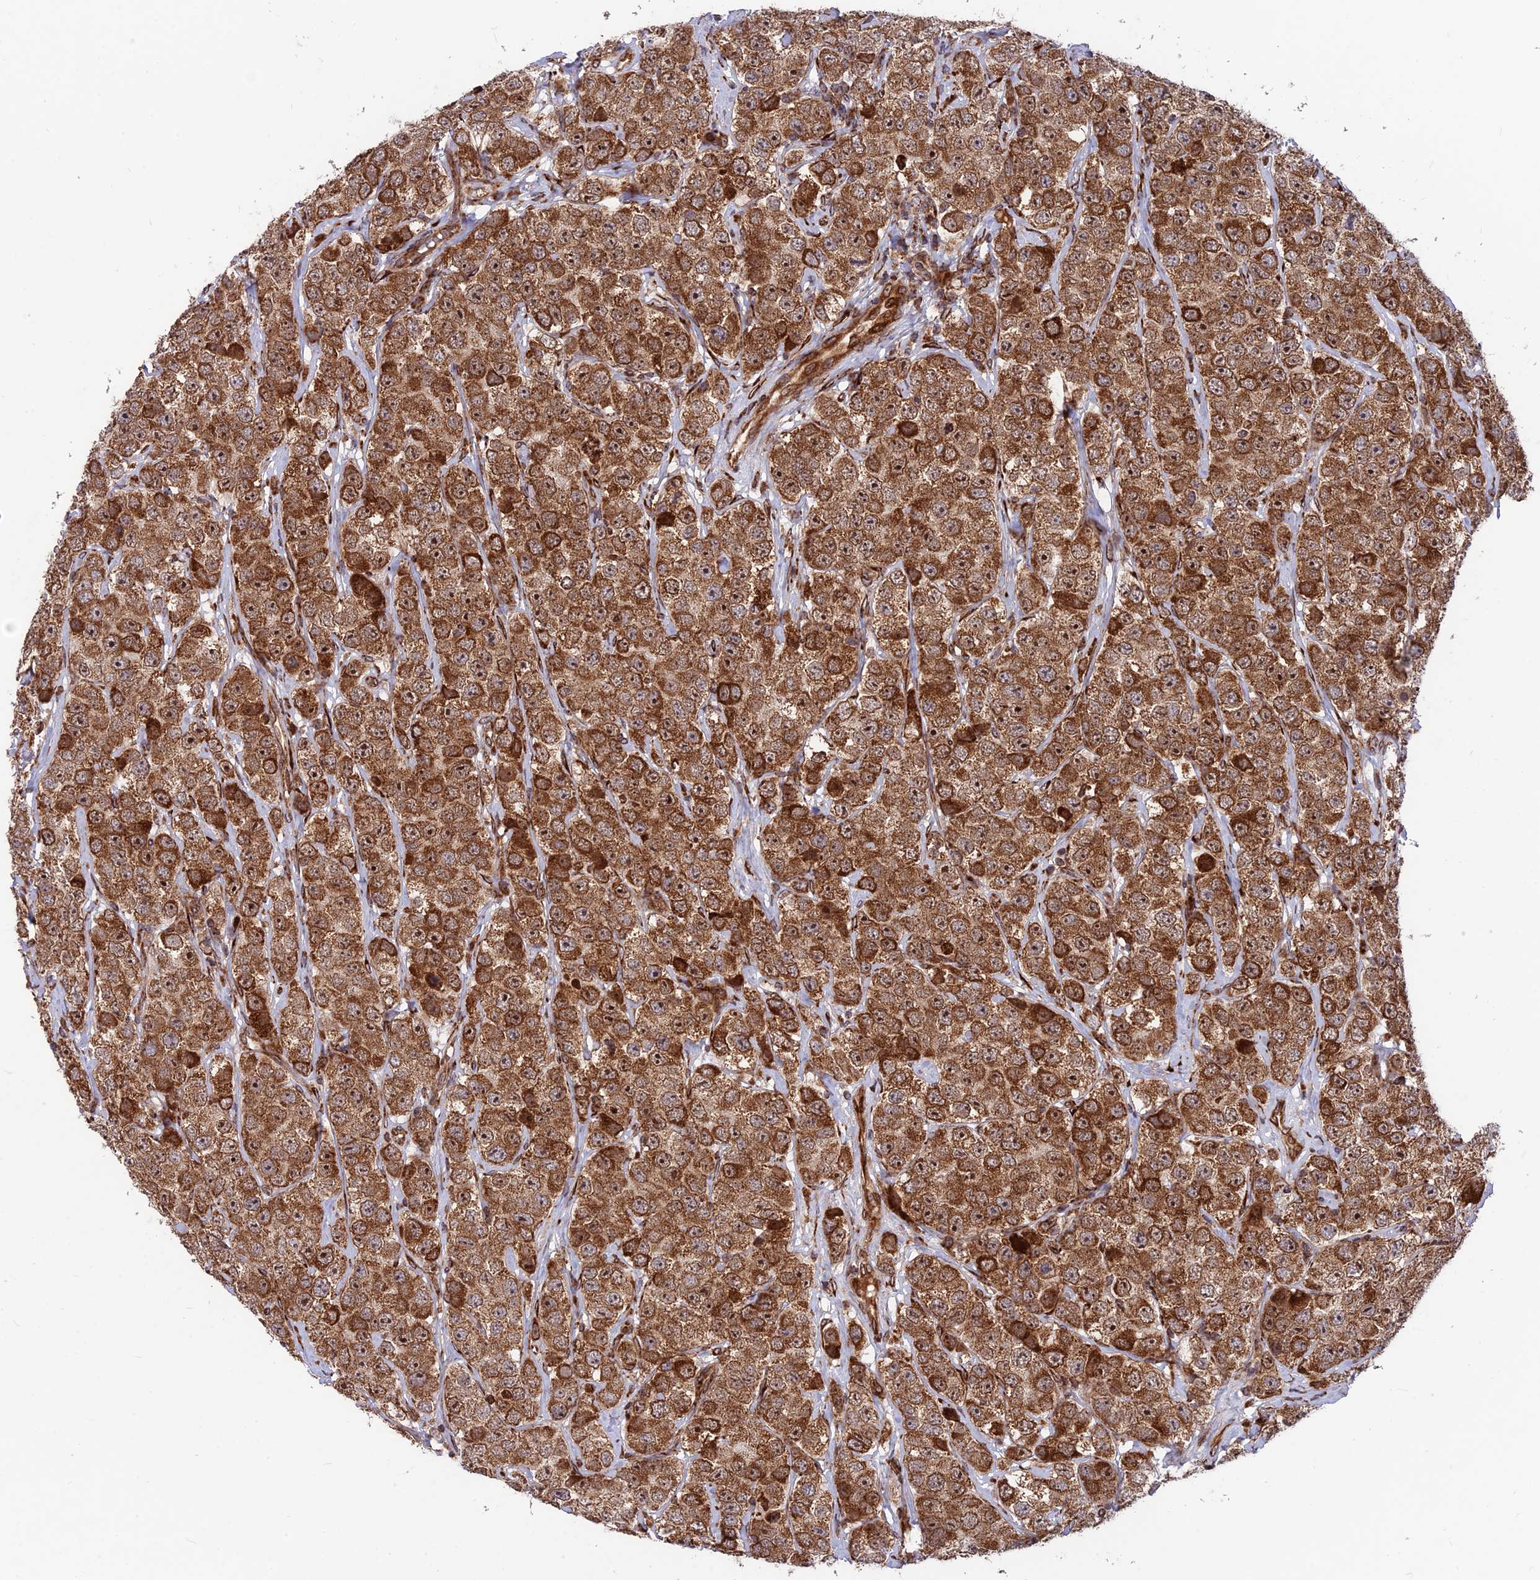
{"staining": {"intensity": "strong", "quantity": ">75%", "location": "cytoplasmic/membranous,nuclear"}, "tissue": "testis cancer", "cell_type": "Tumor cells", "image_type": "cancer", "snomed": [{"axis": "morphology", "description": "Seminoma, NOS"}, {"axis": "topography", "description": "Testis"}], "caption": "Immunohistochemical staining of seminoma (testis) reveals high levels of strong cytoplasmic/membranous and nuclear protein staining in approximately >75% of tumor cells.", "gene": "CRTAP", "patient": {"sex": "male", "age": 28}}